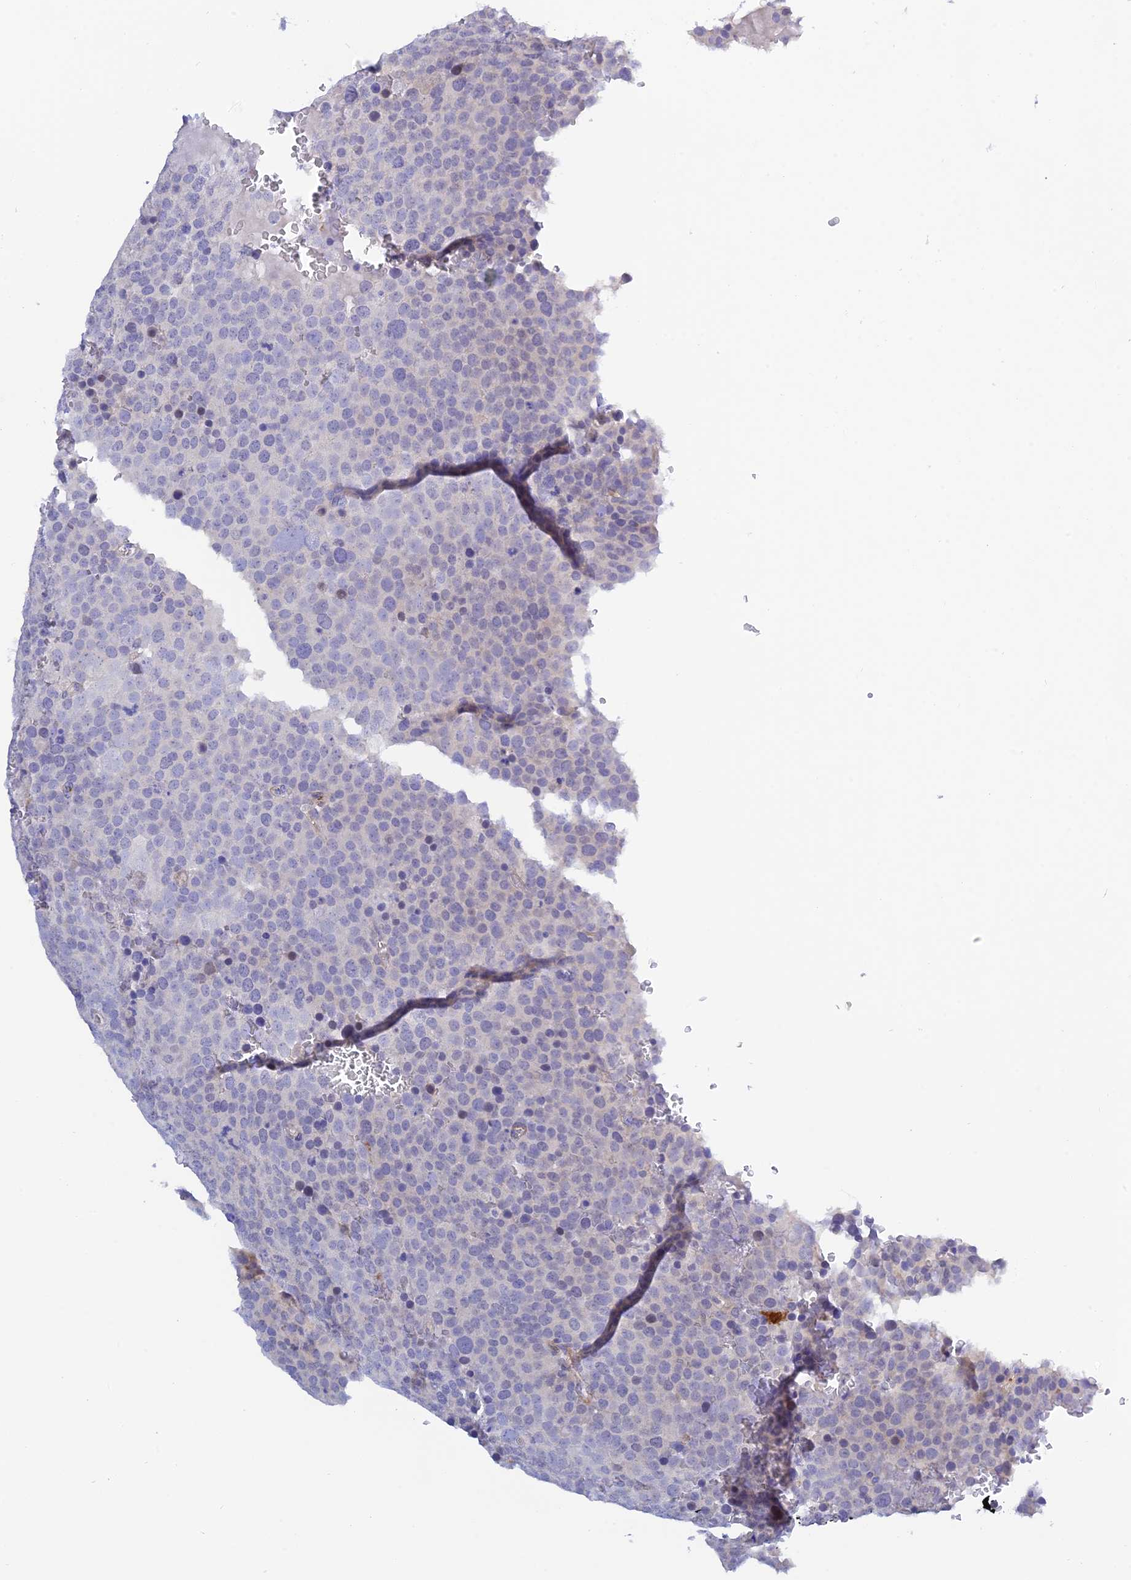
{"staining": {"intensity": "negative", "quantity": "none", "location": "none"}, "tissue": "testis cancer", "cell_type": "Tumor cells", "image_type": "cancer", "snomed": [{"axis": "morphology", "description": "Seminoma, NOS"}, {"axis": "topography", "description": "Testis"}], "caption": "Testis cancer (seminoma) stained for a protein using immunohistochemistry reveals no staining tumor cells.", "gene": "ZDHHC16", "patient": {"sex": "male", "age": 71}}